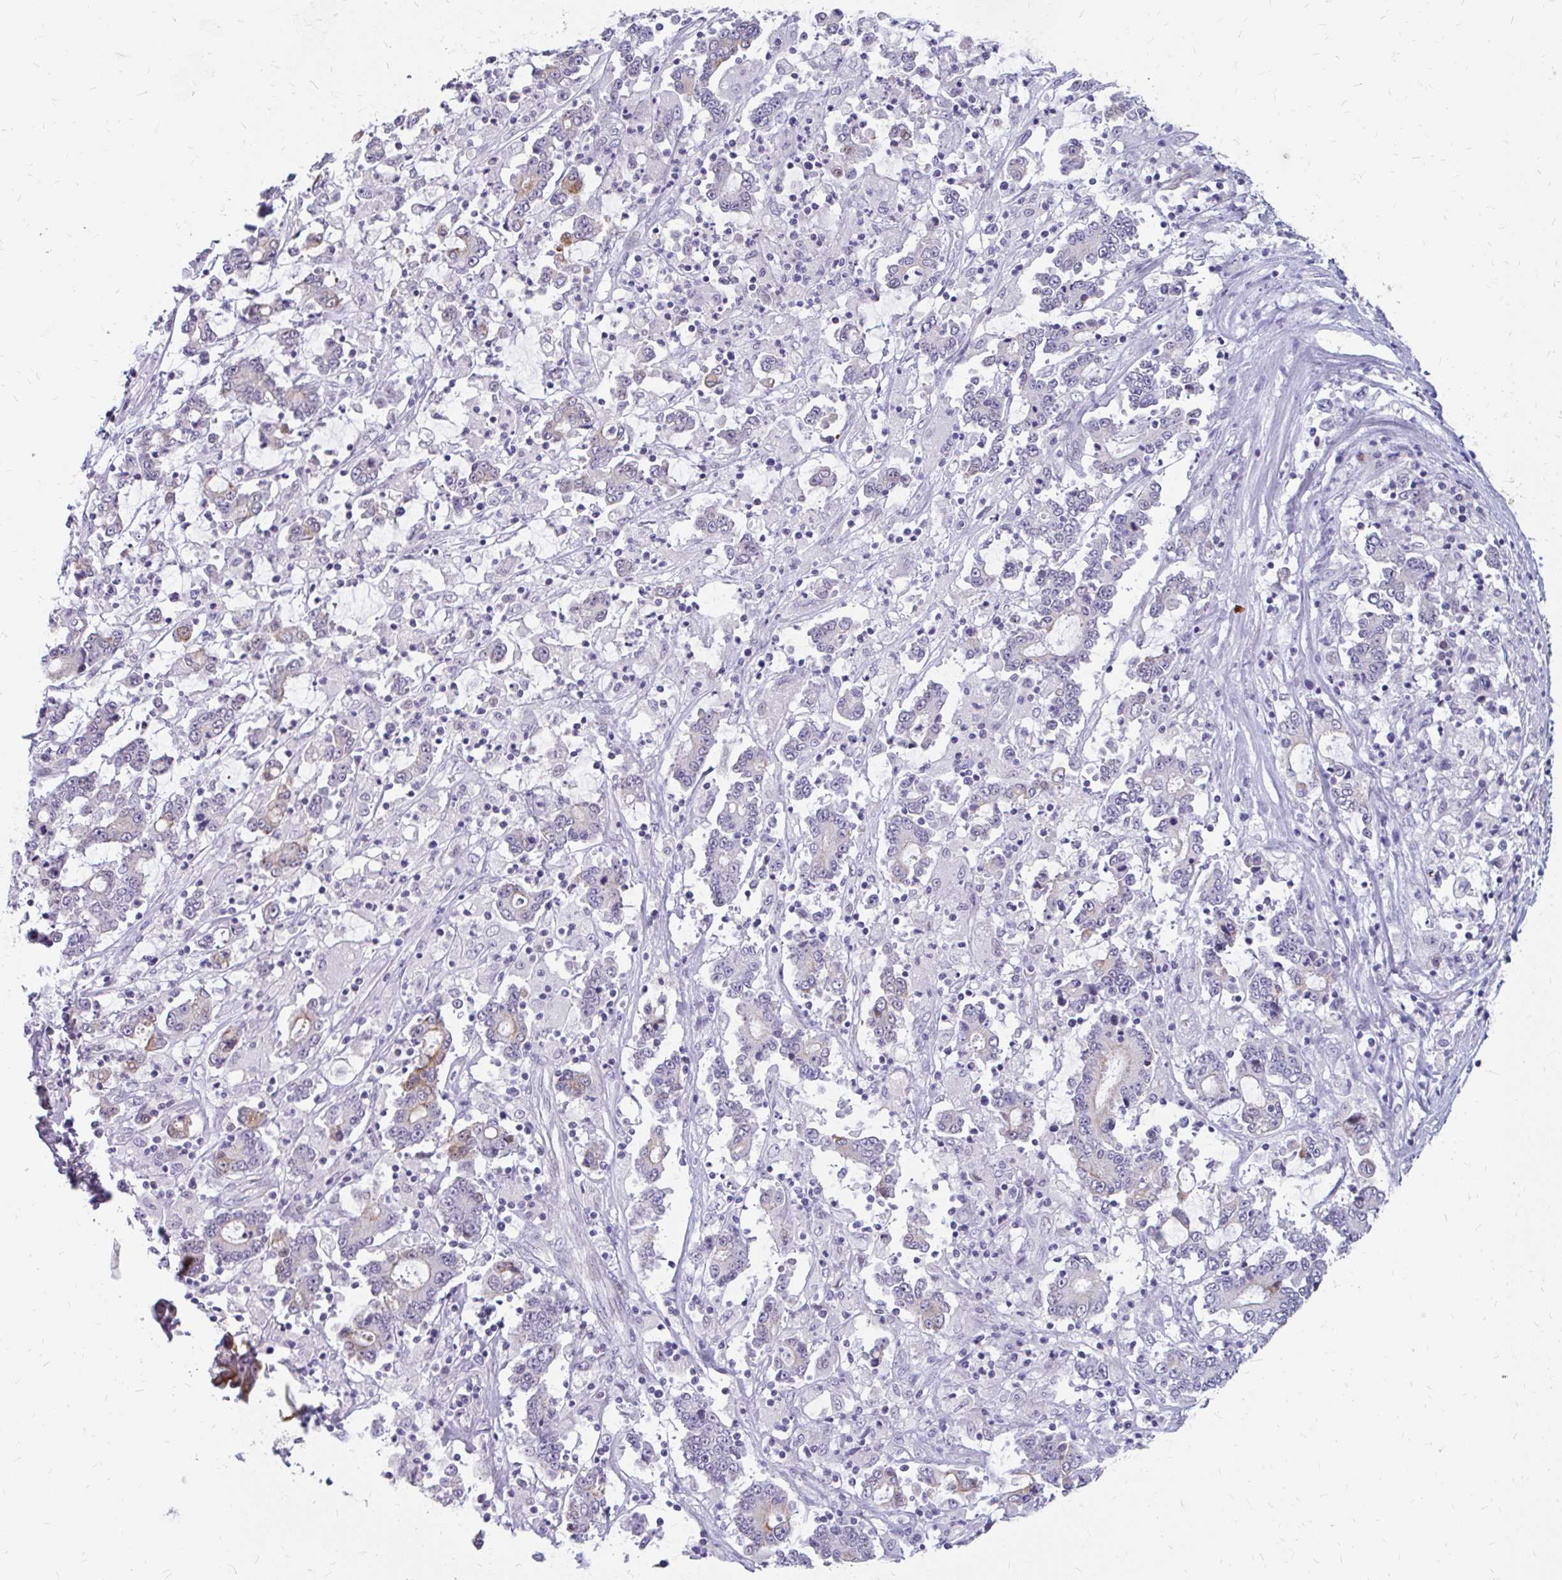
{"staining": {"intensity": "moderate", "quantity": "<25%", "location": "cytoplasmic/membranous"}, "tissue": "stomach cancer", "cell_type": "Tumor cells", "image_type": "cancer", "snomed": [{"axis": "morphology", "description": "Adenocarcinoma, NOS"}, {"axis": "topography", "description": "Stomach, upper"}], "caption": "Immunohistochemical staining of human stomach adenocarcinoma exhibits low levels of moderate cytoplasmic/membranous protein expression in approximately <25% of tumor cells.", "gene": "RGS16", "patient": {"sex": "male", "age": 68}}